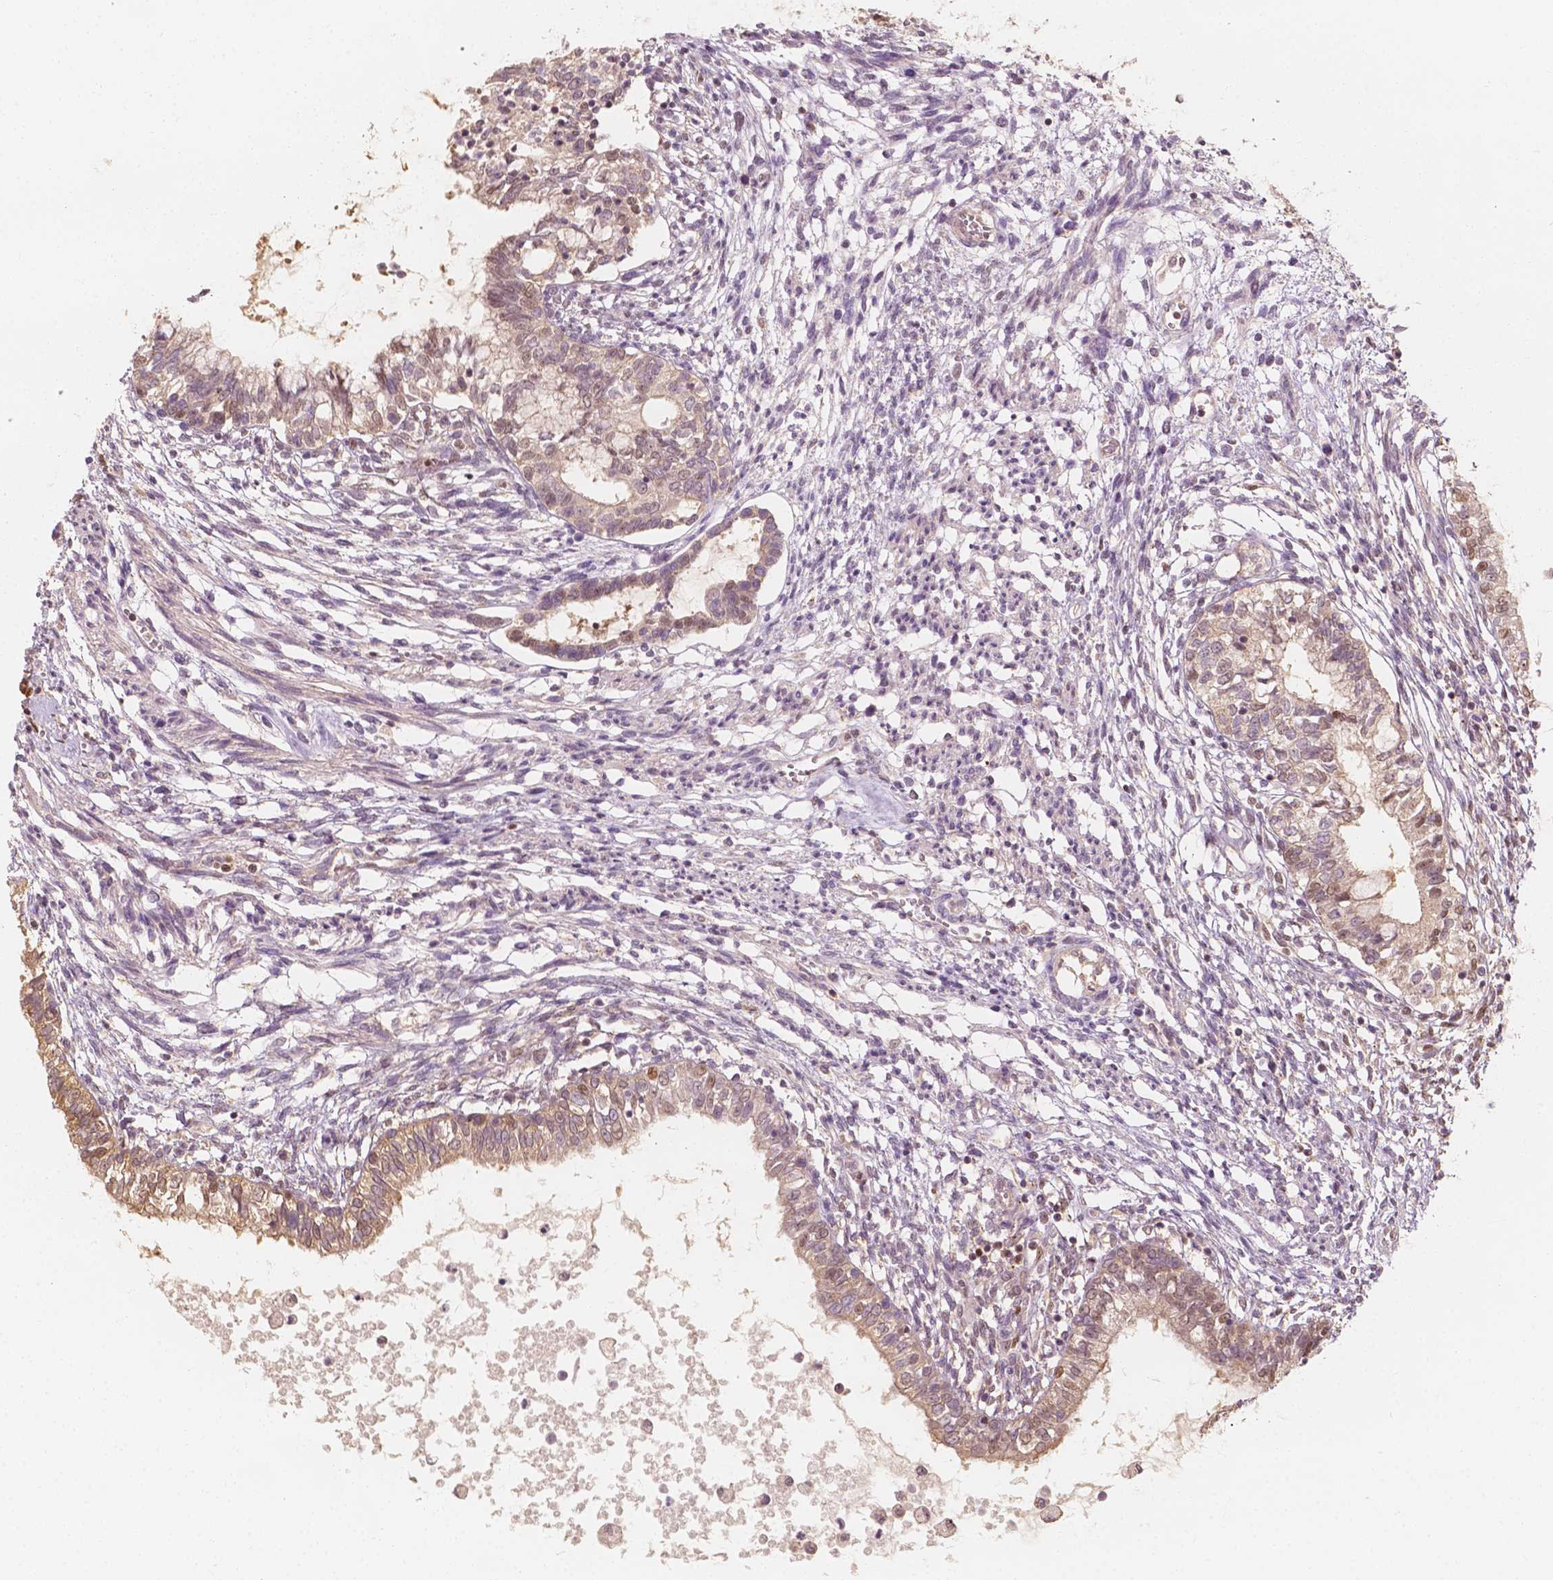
{"staining": {"intensity": "weak", "quantity": ">75%", "location": "cytoplasmic/membranous,nuclear"}, "tissue": "testis cancer", "cell_type": "Tumor cells", "image_type": "cancer", "snomed": [{"axis": "morphology", "description": "Carcinoma, Embryonal, NOS"}, {"axis": "topography", "description": "Testis"}], "caption": "A photomicrograph of testis cancer (embryonal carcinoma) stained for a protein exhibits weak cytoplasmic/membranous and nuclear brown staining in tumor cells. (brown staining indicates protein expression, while blue staining denotes nuclei).", "gene": "TBC1D17", "patient": {"sex": "male", "age": 37}}